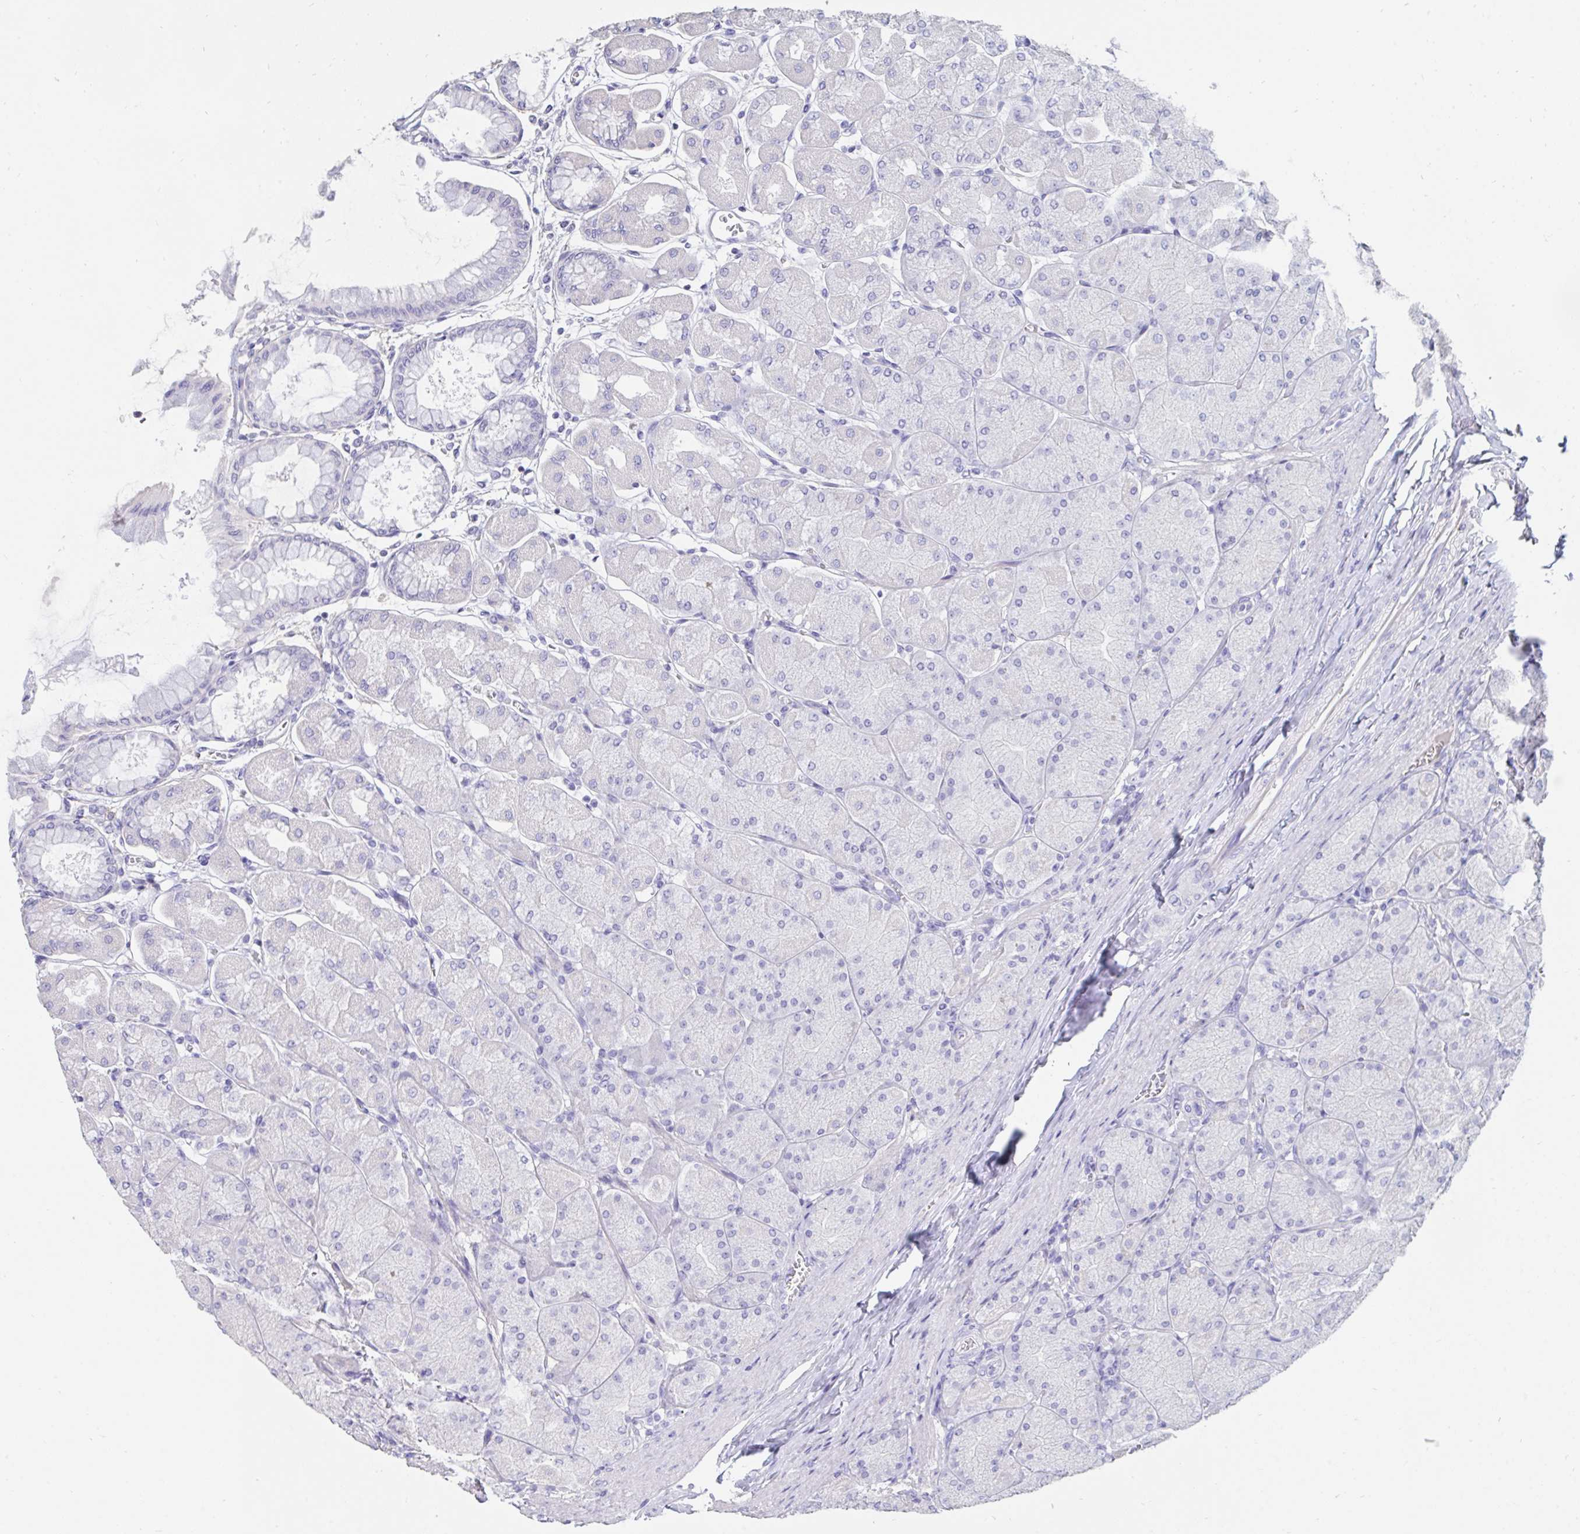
{"staining": {"intensity": "negative", "quantity": "none", "location": "none"}, "tissue": "stomach", "cell_type": "Glandular cells", "image_type": "normal", "snomed": [{"axis": "morphology", "description": "Normal tissue, NOS"}, {"axis": "topography", "description": "Stomach, upper"}], "caption": "An immunohistochemistry photomicrograph of benign stomach is shown. There is no staining in glandular cells of stomach. Brightfield microscopy of immunohistochemistry stained with DAB (3,3'-diaminobenzidine) (brown) and hematoxylin (blue), captured at high magnification.", "gene": "TNNC1", "patient": {"sex": "female", "age": 56}}